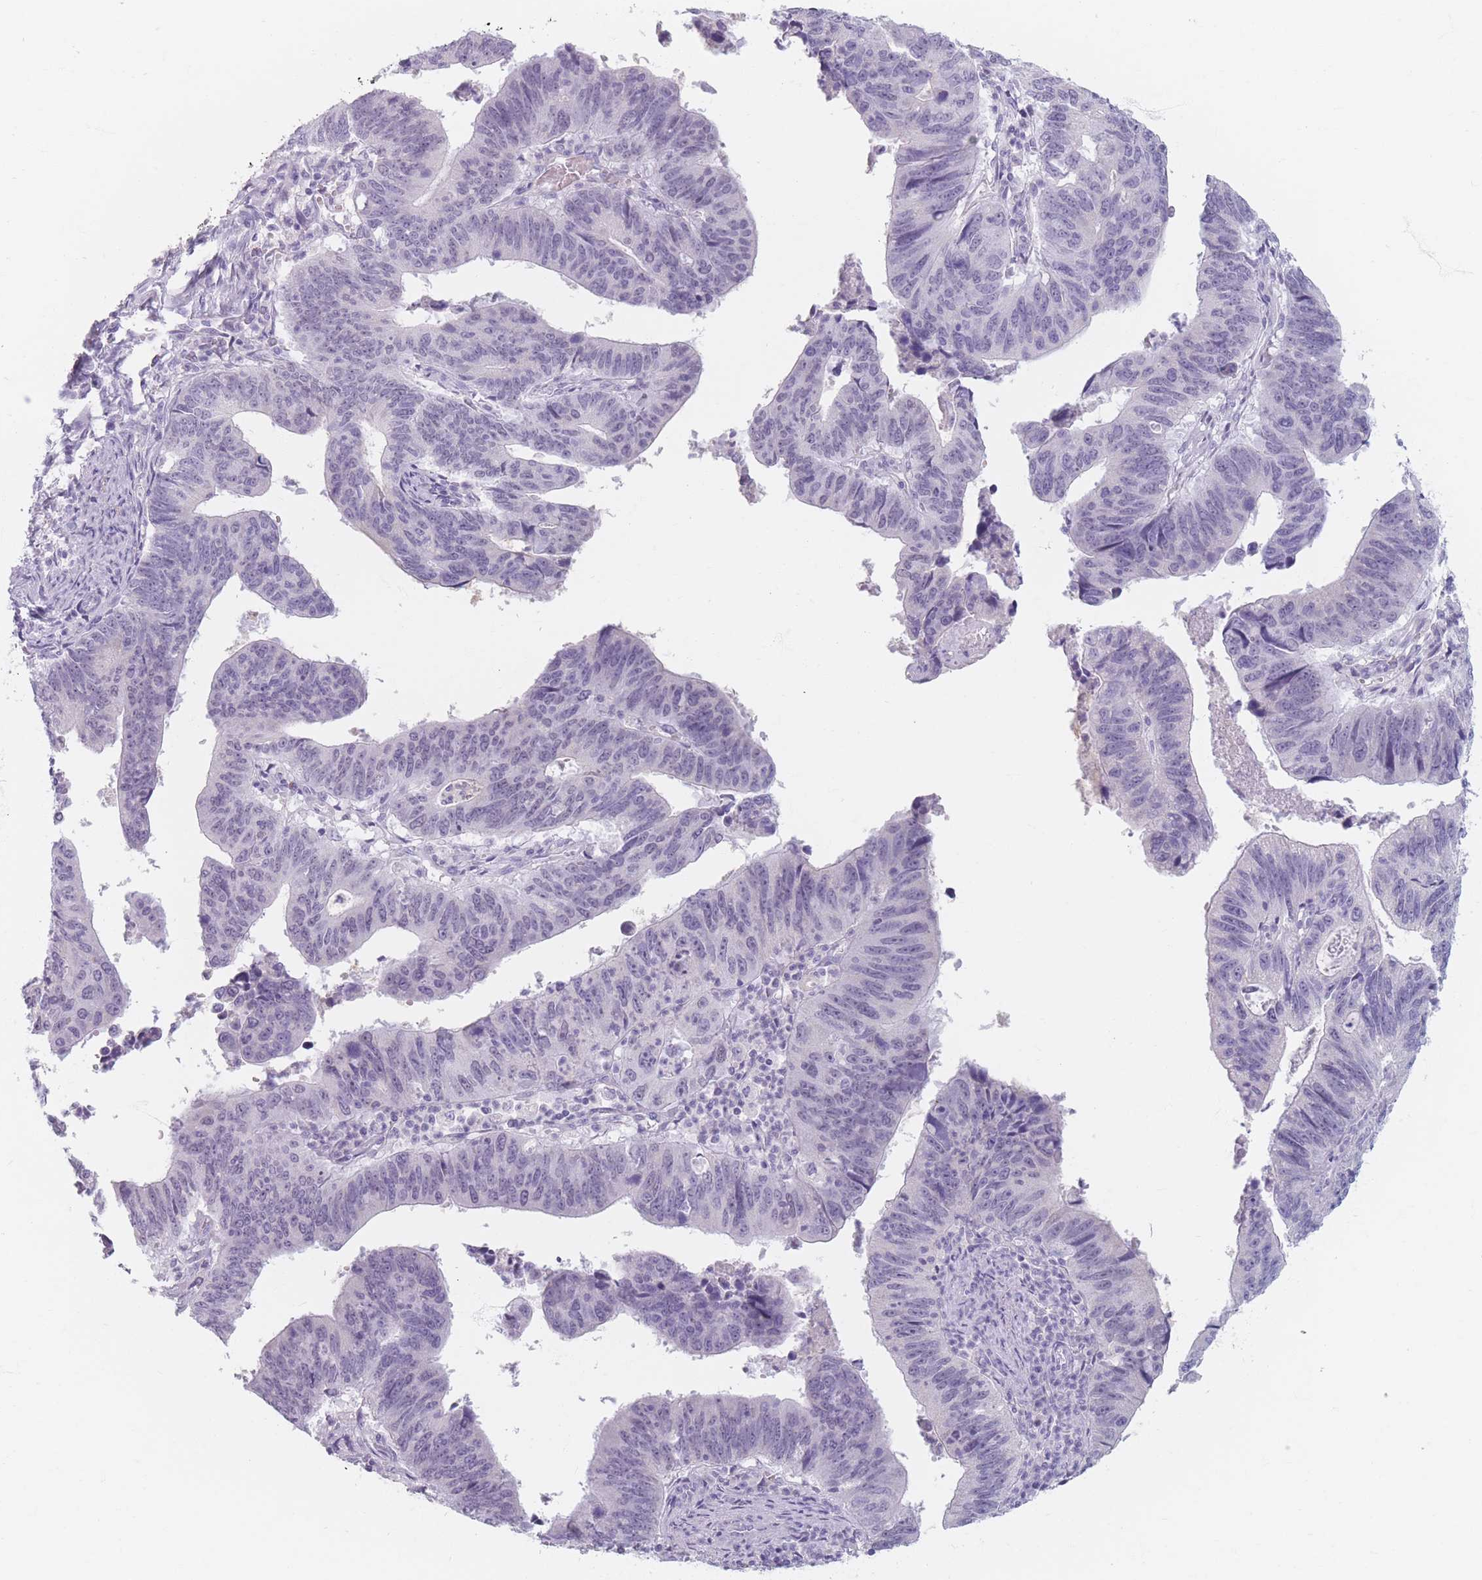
{"staining": {"intensity": "negative", "quantity": "none", "location": "none"}, "tissue": "stomach cancer", "cell_type": "Tumor cells", "image_type": "cancer", "snomed": [{"axis": "morphology", "description": "Adenocarcinoma, NOS"}, {"axis": "topography", "description": "Stomach"}], "caption": "This is an immunohistochemistry micrograph of stomach cancer (adenocarcinoma). There is no expression in tumor cells.", "gene": "PIGM", "patient": {"sex": "male", "age": 59}}